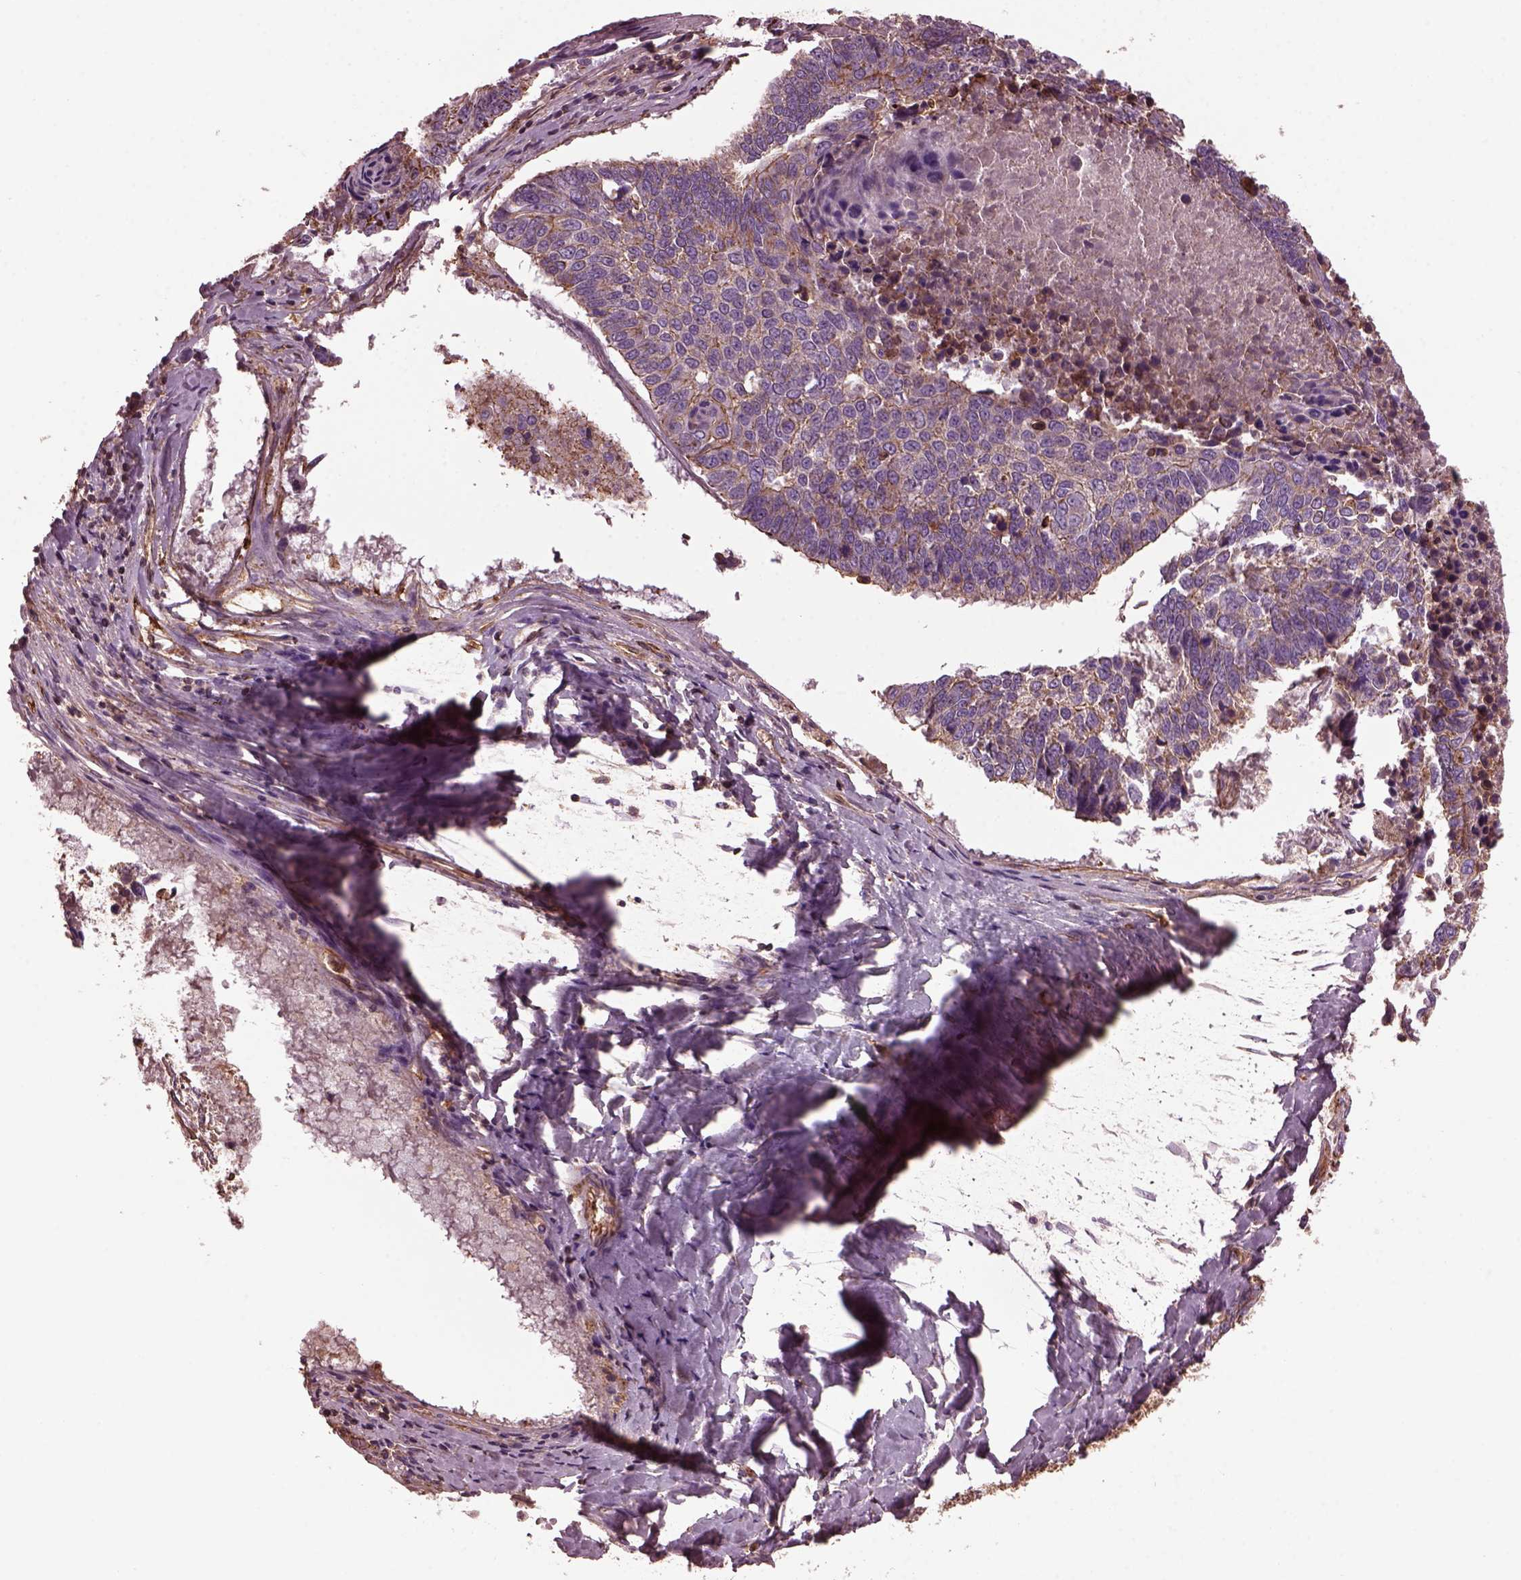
{"staining": {"intensity": "weak", "quantity": "25%-75%", "location": "cytoplasmic/membranous"}, "tissue": "lung cancer", "cell_type": "Tumor cells", "image_type": "cancer", "snomed": [{"axis": "morphology", "description": "Squamous cell carcinoma, NOS"}, {"axis": "topography", "description": "Lung"}], "caption": "Tumor cells display low levels of weak cytoplasmic/membranous expression in about 25%-75% of cells in human squamous cell carcinoma (lung).", "gene": "MYL6", "patient": {"sex": "male", "age": 73}}